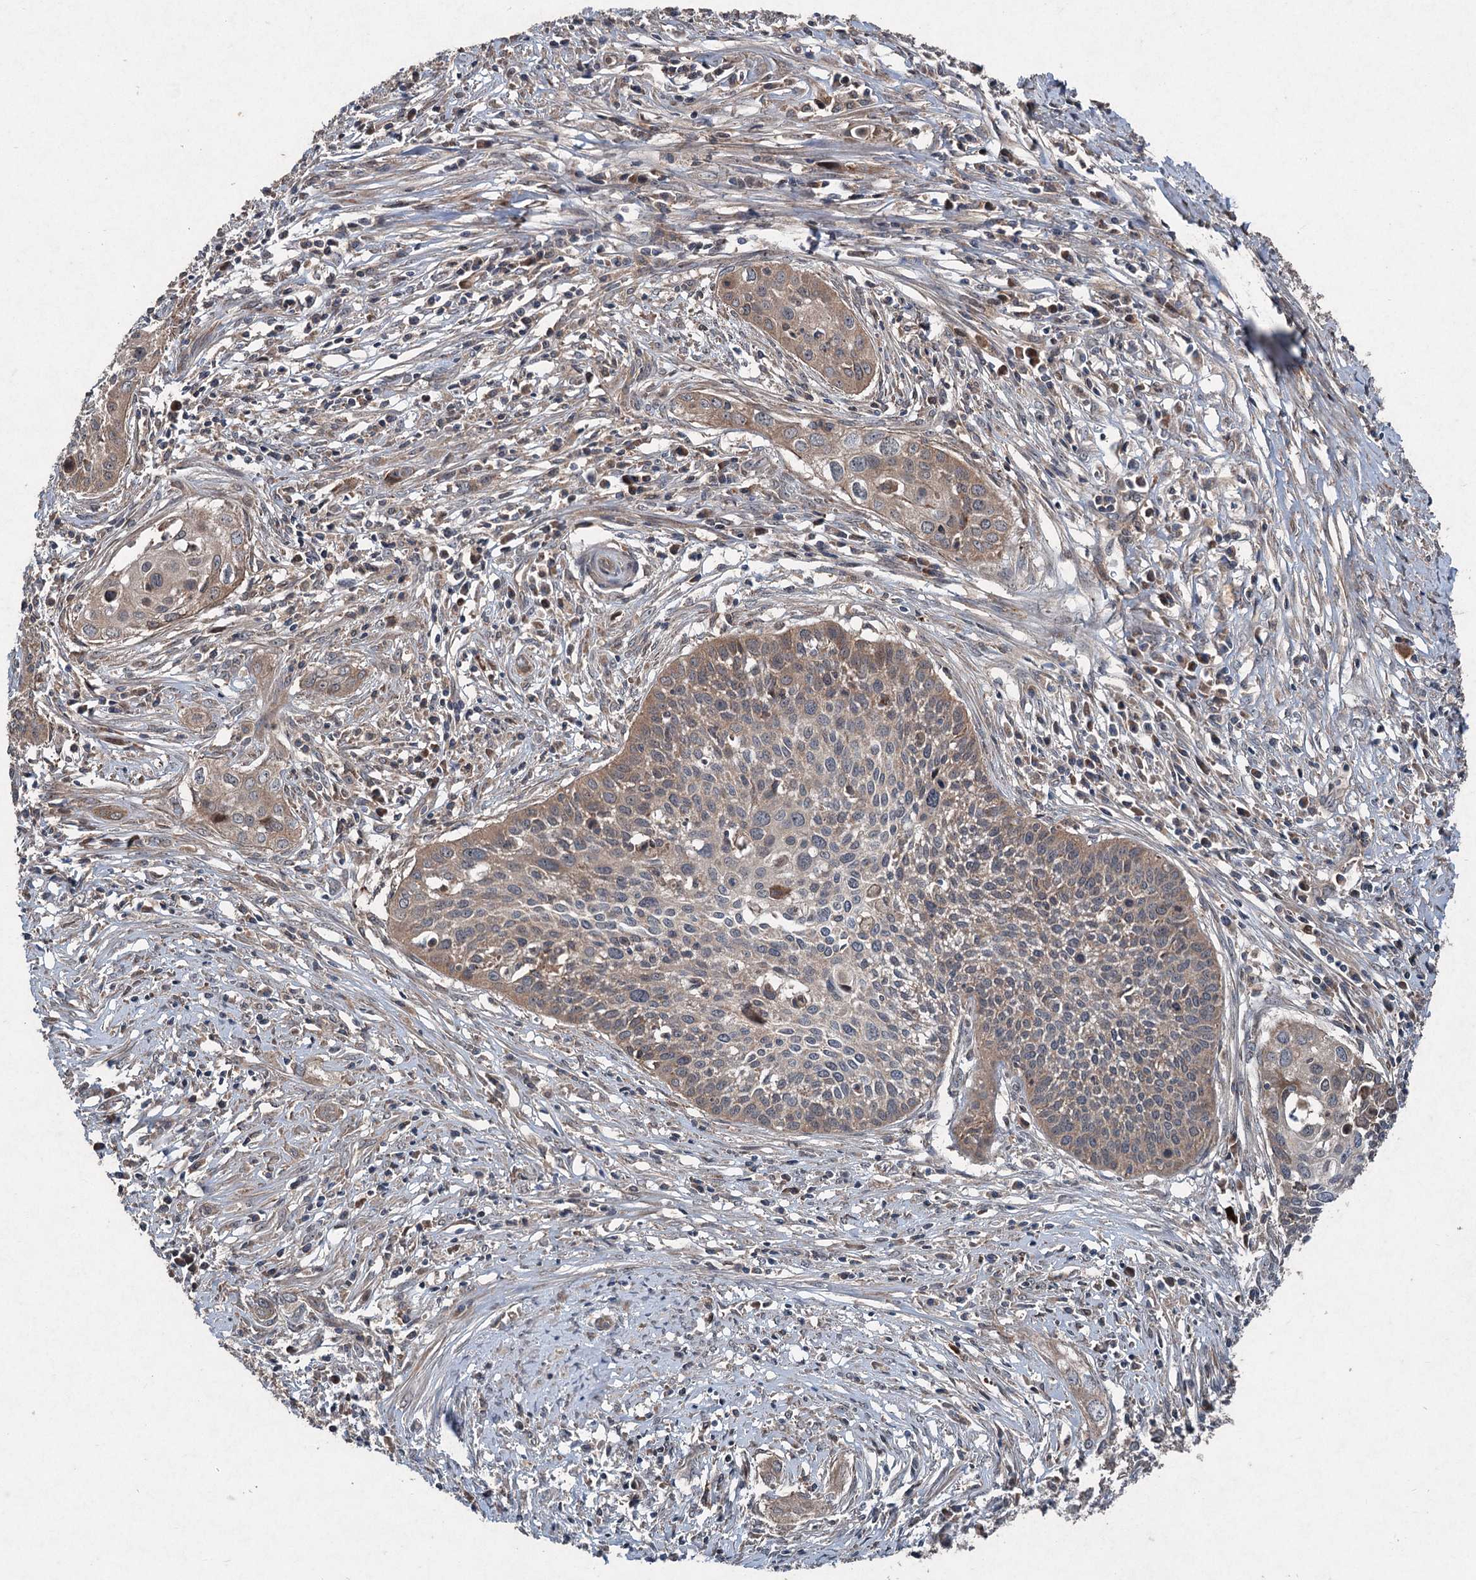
{"staining": {"intensity": "weak", "quantity": "25%-75%", "location": "cytoplasmic/membranous"}, "tissue": "cervical cancer", "cell_type": "Tumor cells", "image_type": "cancer", "snomed": [{"axis": "morphology", "description": "Squamous cell carcinoma, NOS"}, {"axis": "topography", "description": "Cervix"}], "caption": "An image showing weak cytoplasmic/membranous positivity in approximately 25%-75% of tumor cells in cervical squamous cell carcinoma, as visualized by brown immunohistochemical staining.", "gene": "ALAS1", "patient": {"sex": "female", "age": 34}}